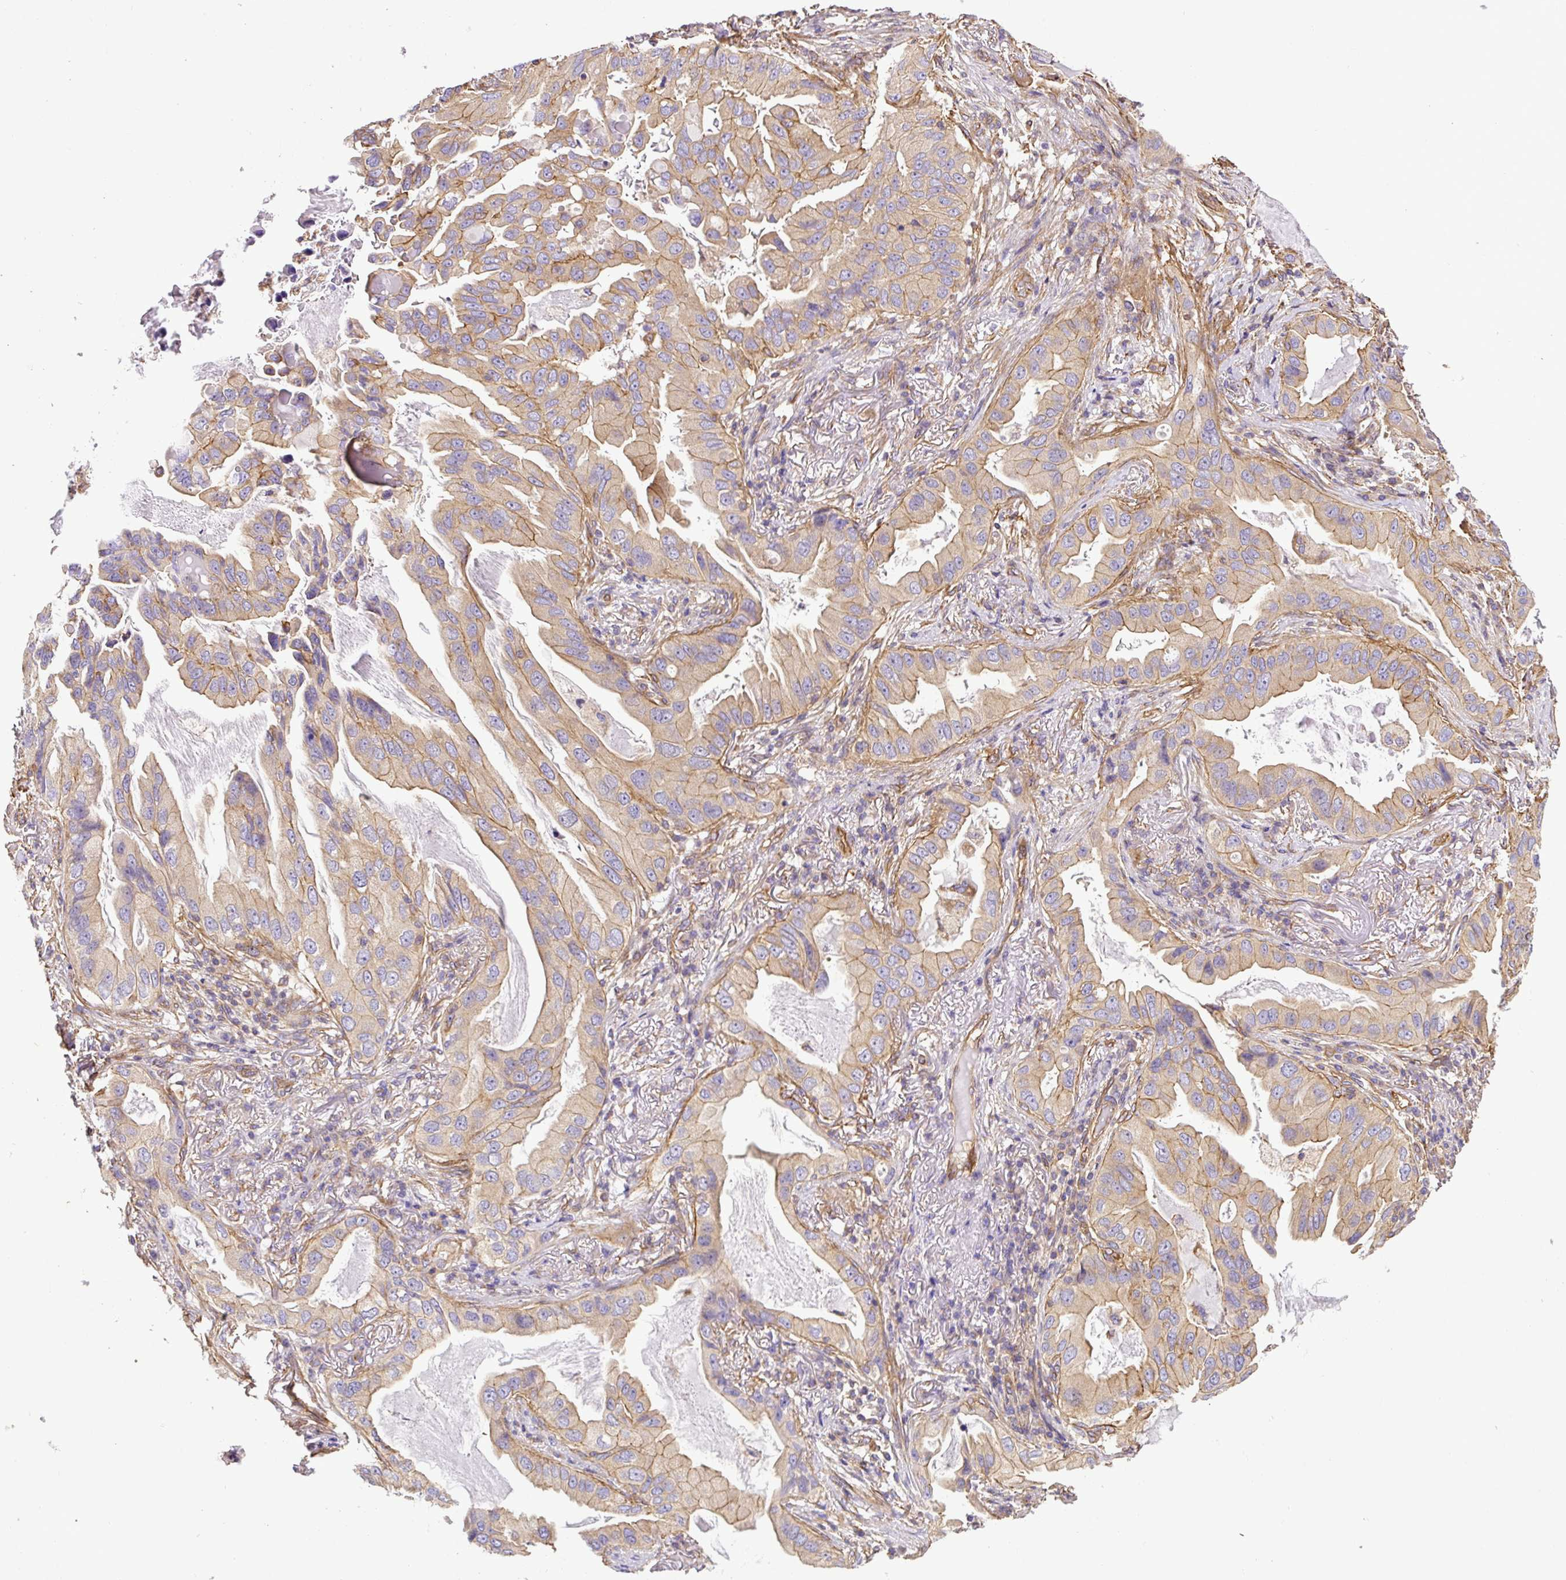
{"staining": {"intensity": "moderate", "quantity": "25%-75%", "location": "cytoplasmic/membranous"}, "tissue": "lung cancer", "cell_type": "Tumor cells", "image_type": "cancer", "snomed": [{"axis": "morphology", "description": "Adenocarcinoma, NOS"}, {"axis": "topography", "description": "Lung"}], "caption": "A brown stain labels moderate cytoplasmic/membranous positivity of a protein in human adenocarcinoma (lung) tumor cells.", "gene": "DCTN1", "patient": {"sex": "female", "age": 69}}